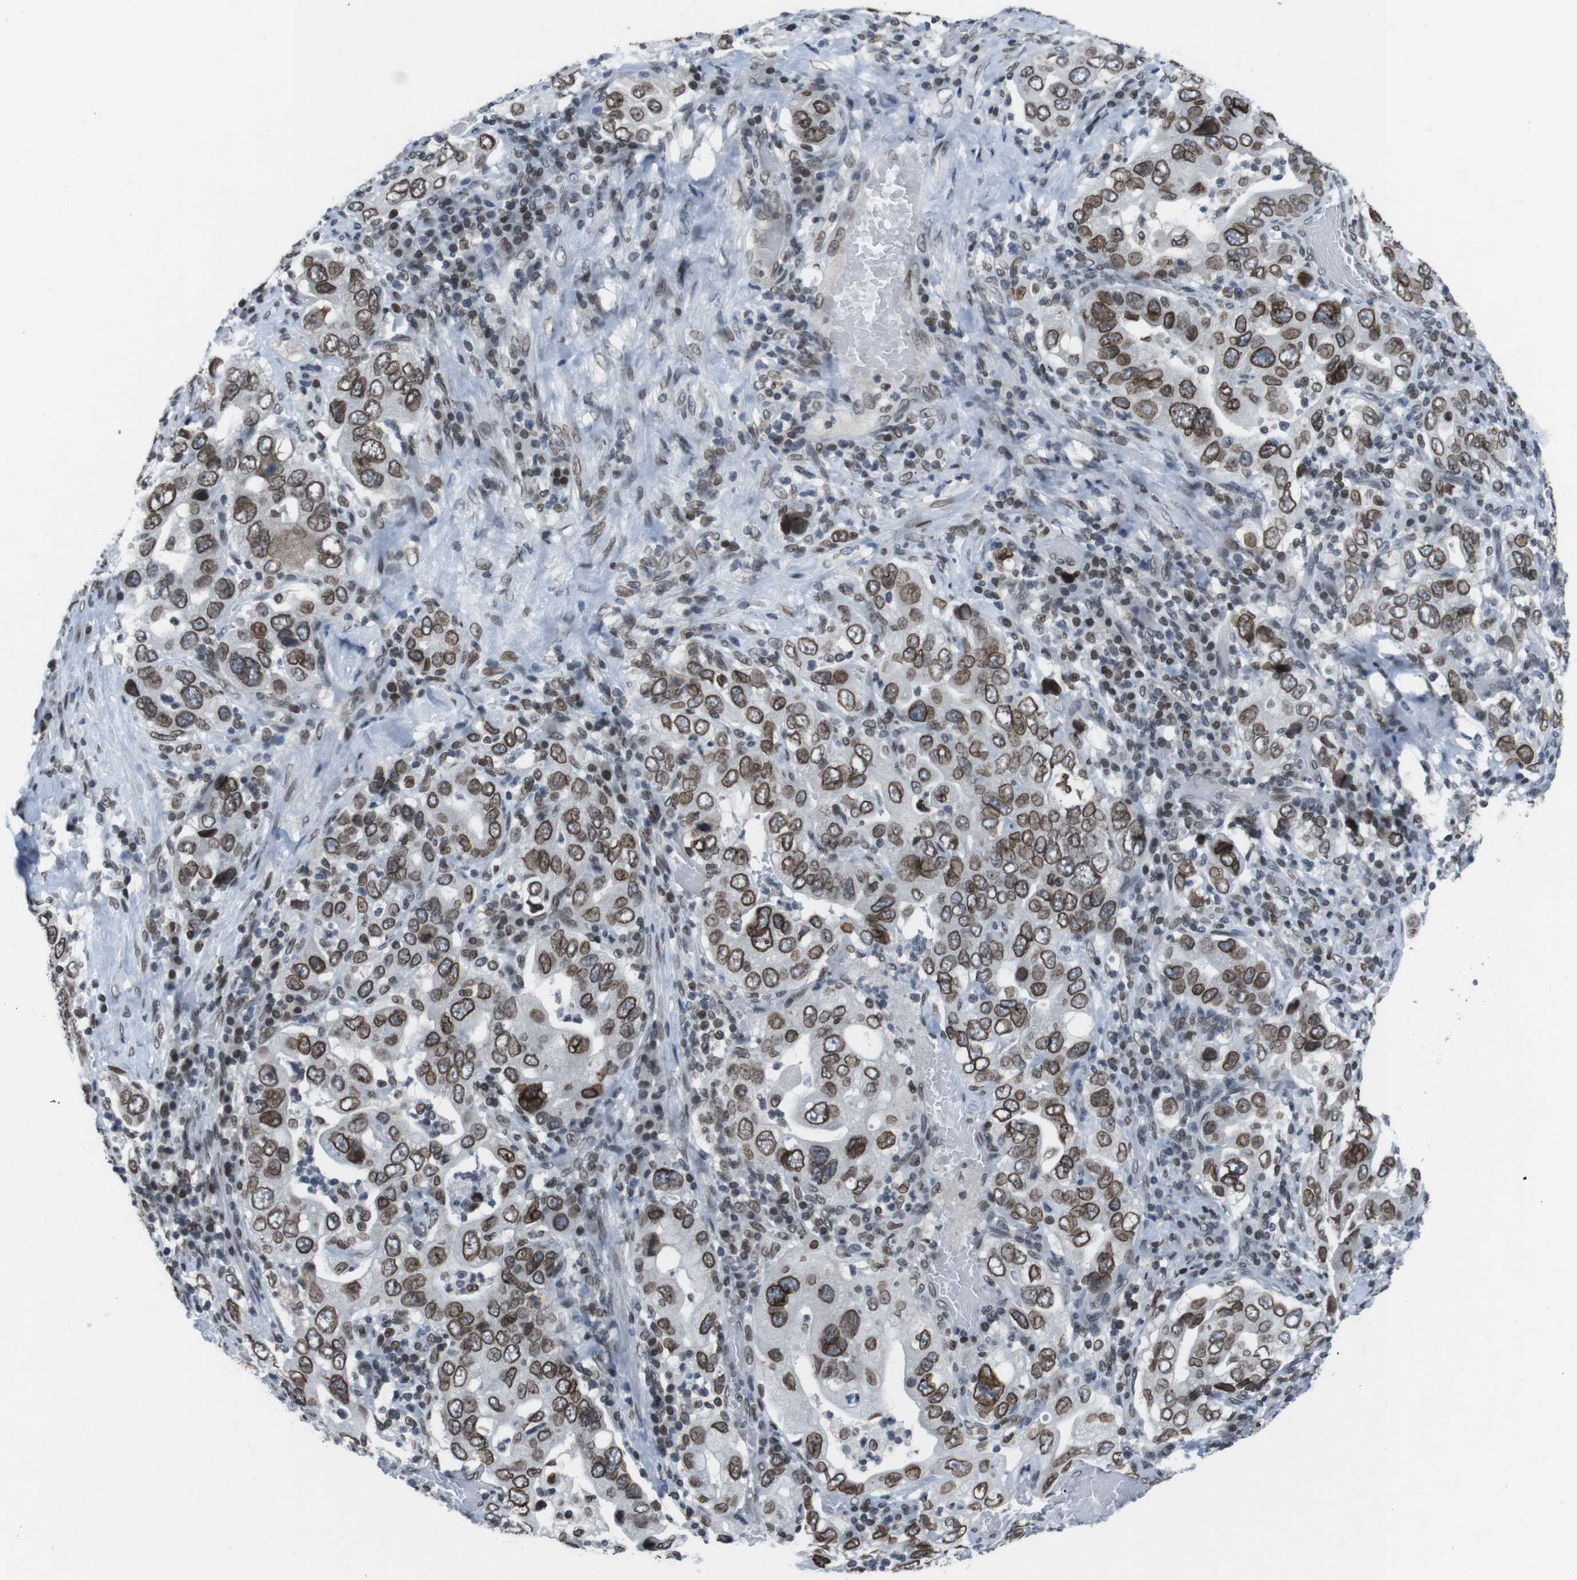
{"staining": {"intensity": "moderate", "quantity": ">75%", "location": "cytoplasmic/membranous,nuclear"}, "tissue": "stomach cancer", "cell_type": "Tumor cells", "image_type": "cancer", "snomed": [{"axis": "morphology", "description": "Adenocarcinoma, NOS"}, {"axis": "topography", "description": "Stomach, upper"}], "caption": "Immunohistochemistry (IHC) of stomach cancer (adenocarcinoma) displays medium levels of moderate cytoplasmic/membranous and nuclear staining in about >75% of tumor cells.", "gene": "MAD1L1", "patient": {"sex": "male", "age": 62}}